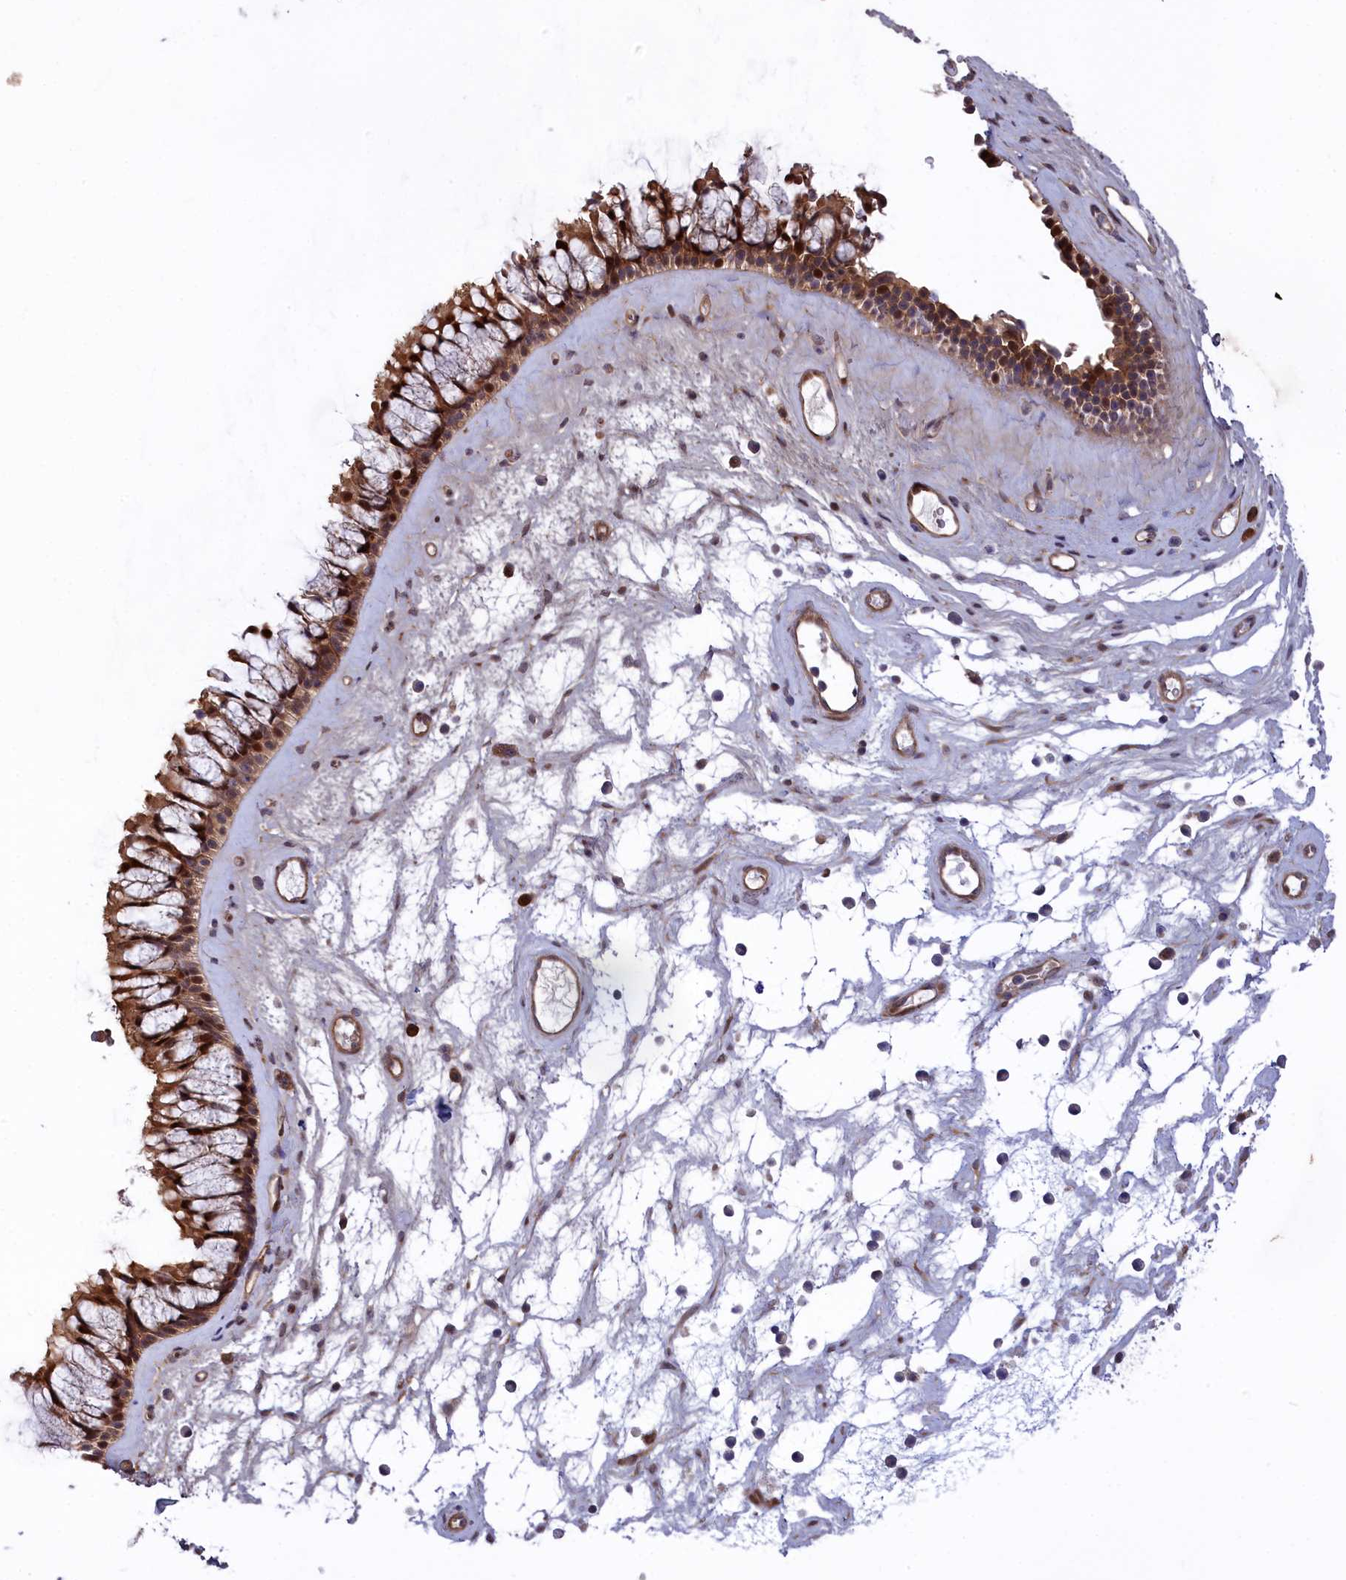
{"staining": {"intensity": "strong", "quantity": "25%-75%", "location": "cytoplasmic/membranous,nuclear"}, "tissue": "nasopharynx", "cell_type": "Respiratory epithelial cells", "image_type": "normal", "snomed": [{"axis": "morphology", "description": "Normal tissue, NOS"}, {"axis": "topography", "description": "Nasopharynx"}], "caption": "Benign nasopharynx exhibits strong cytoplasmic/membranous,nuclear expression in about 25%-75% of respiratory epithelial cells, visualized by immunohistochemistry.", "gene": "DDX60L", "patient": {"sex": "male", "age": 64}}